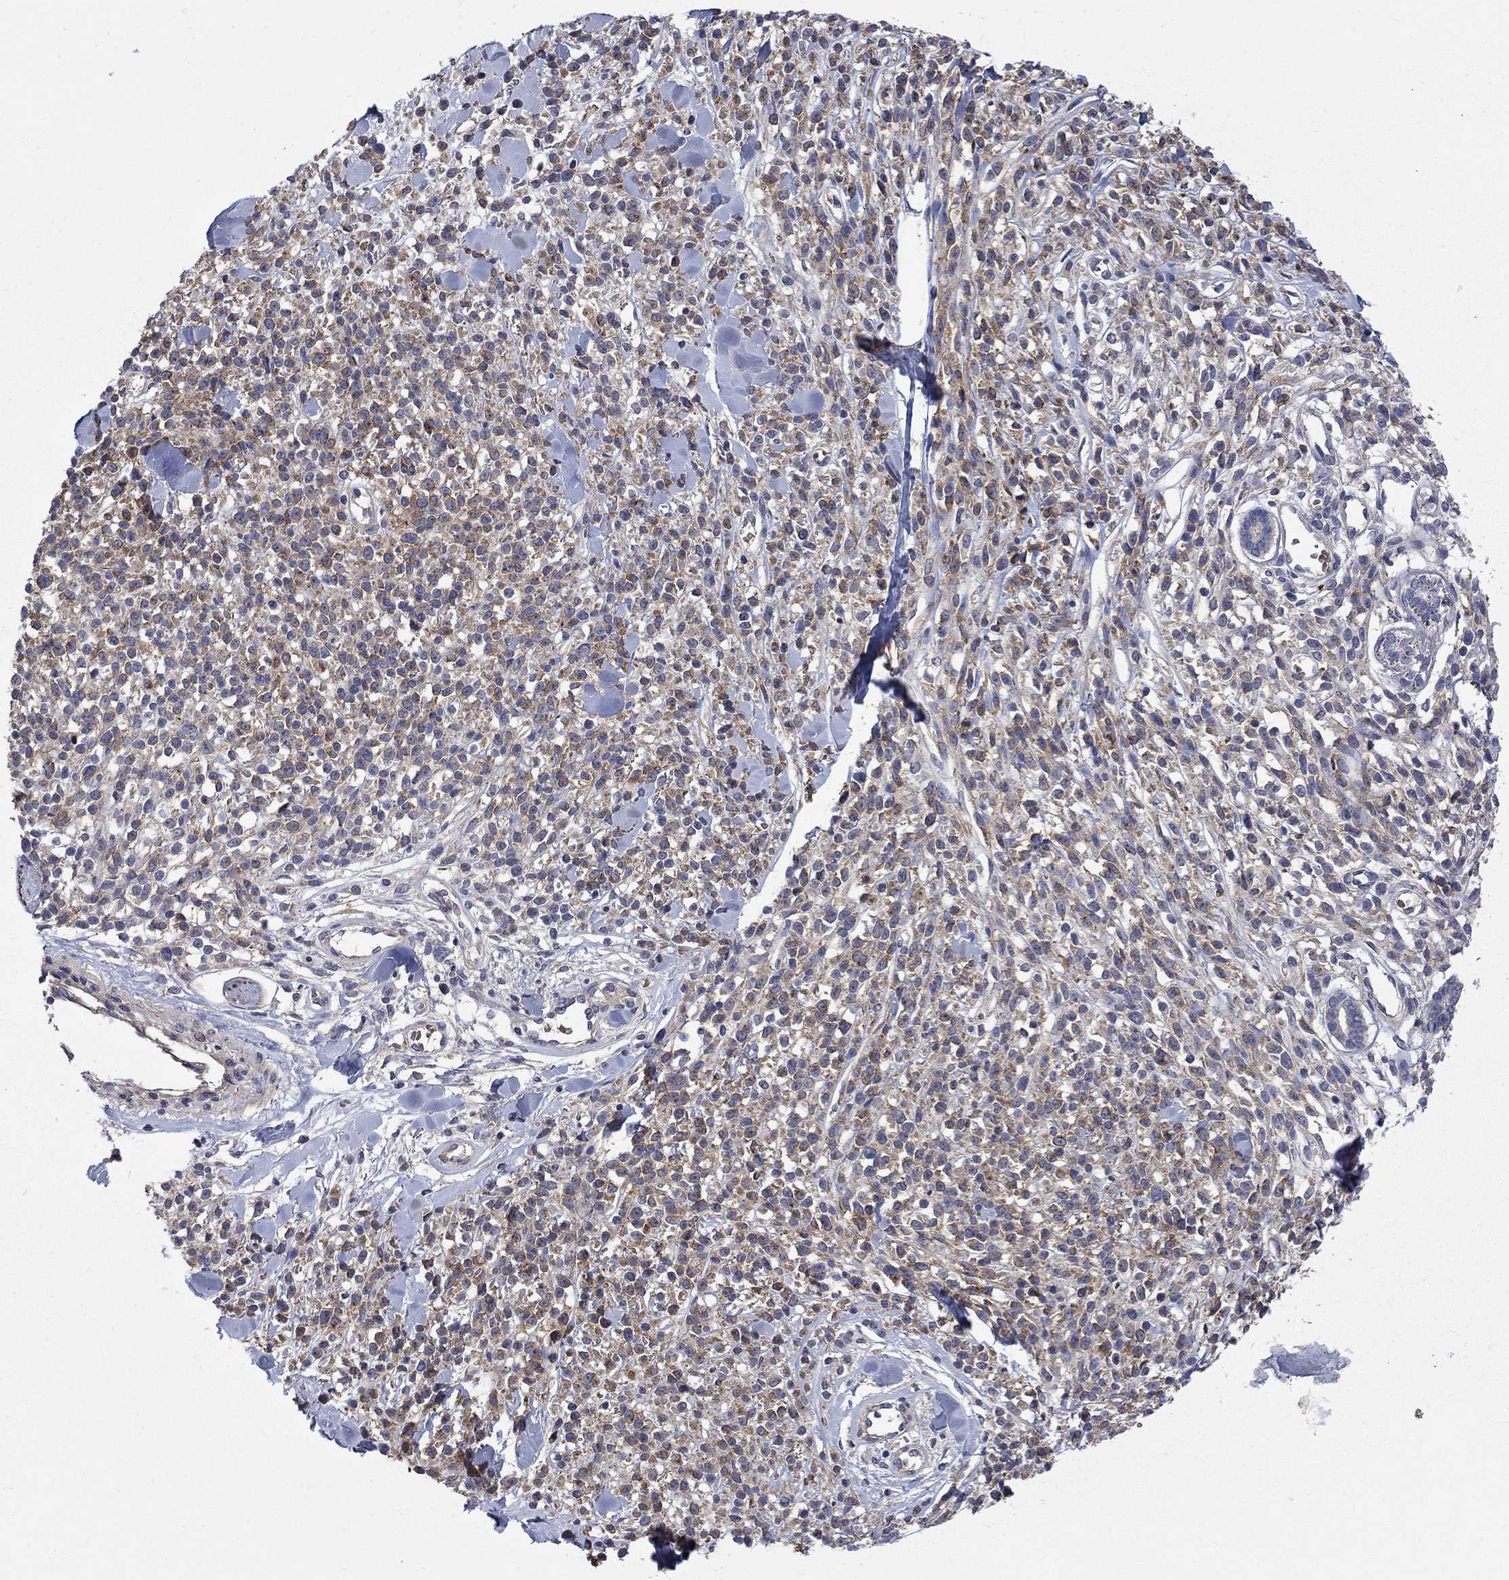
{"staining": {"intensity": "moderate", "quantity": ">75%", "location": "cytoplasmic/membranous"}, "tissue": "melanoma", "cell_type": "Tumor cells", "image_type": "cancer", "snomed": [{"axis": "morphology", "description": "Malignant melanoma, NOS"}, {"axis": "topography", "description": "Skin"}, {"axis": "topography", "description": "Skin of trunk"}], "caption": "Protein expression analysis of melanoma reveals moderate cytoplasmic/membranous staining in about >75% of tumor cells.", "gene": "HSPA12A", "patient": {"sex": "male", "age": 74}}